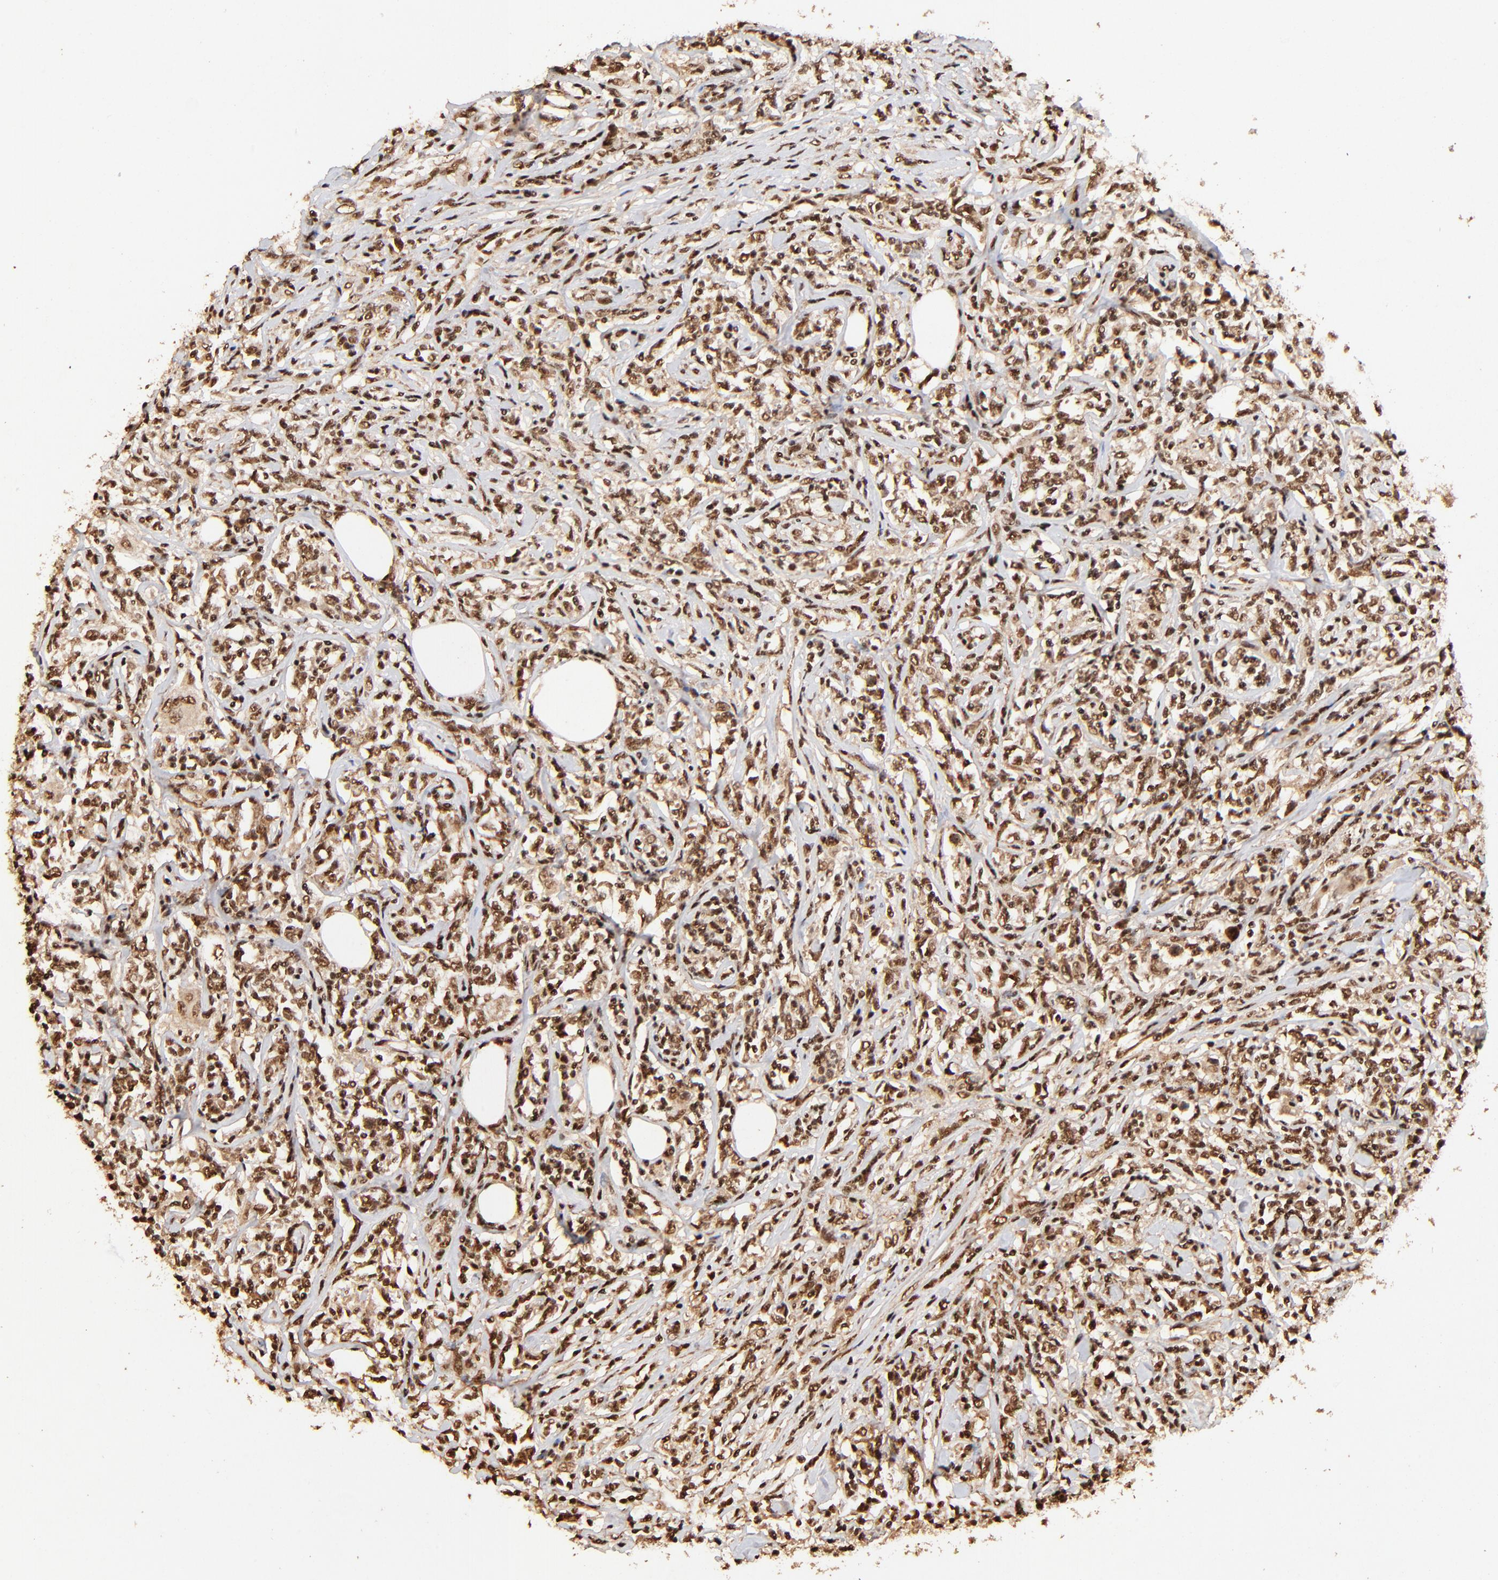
{"staining": {"intensity": "strong", "quantity": ">75%", "location": "cytoplasmic/membranous,nuclear"}, "tissue": "lymphoma", "cell_type": "Tumor cells", "image_type": "cancer", "snomed": [{"axis": "morphology", "description": "Malignant lymphoma, non-Hodgkin's type, High grade"}, {"axis": "topography", "description": "Lymph node"}], "caption": "Lymphoma stained with immunohistochemistry (IHC) demonstrates strong cytoplasmic/membranous and nuclear staining in approximately >75% of tumor cells. (Brightfield microscopy of DAB IHC at high magnification).", "gene": "MED12", "patient": {"sex": "female", "age": 84}}